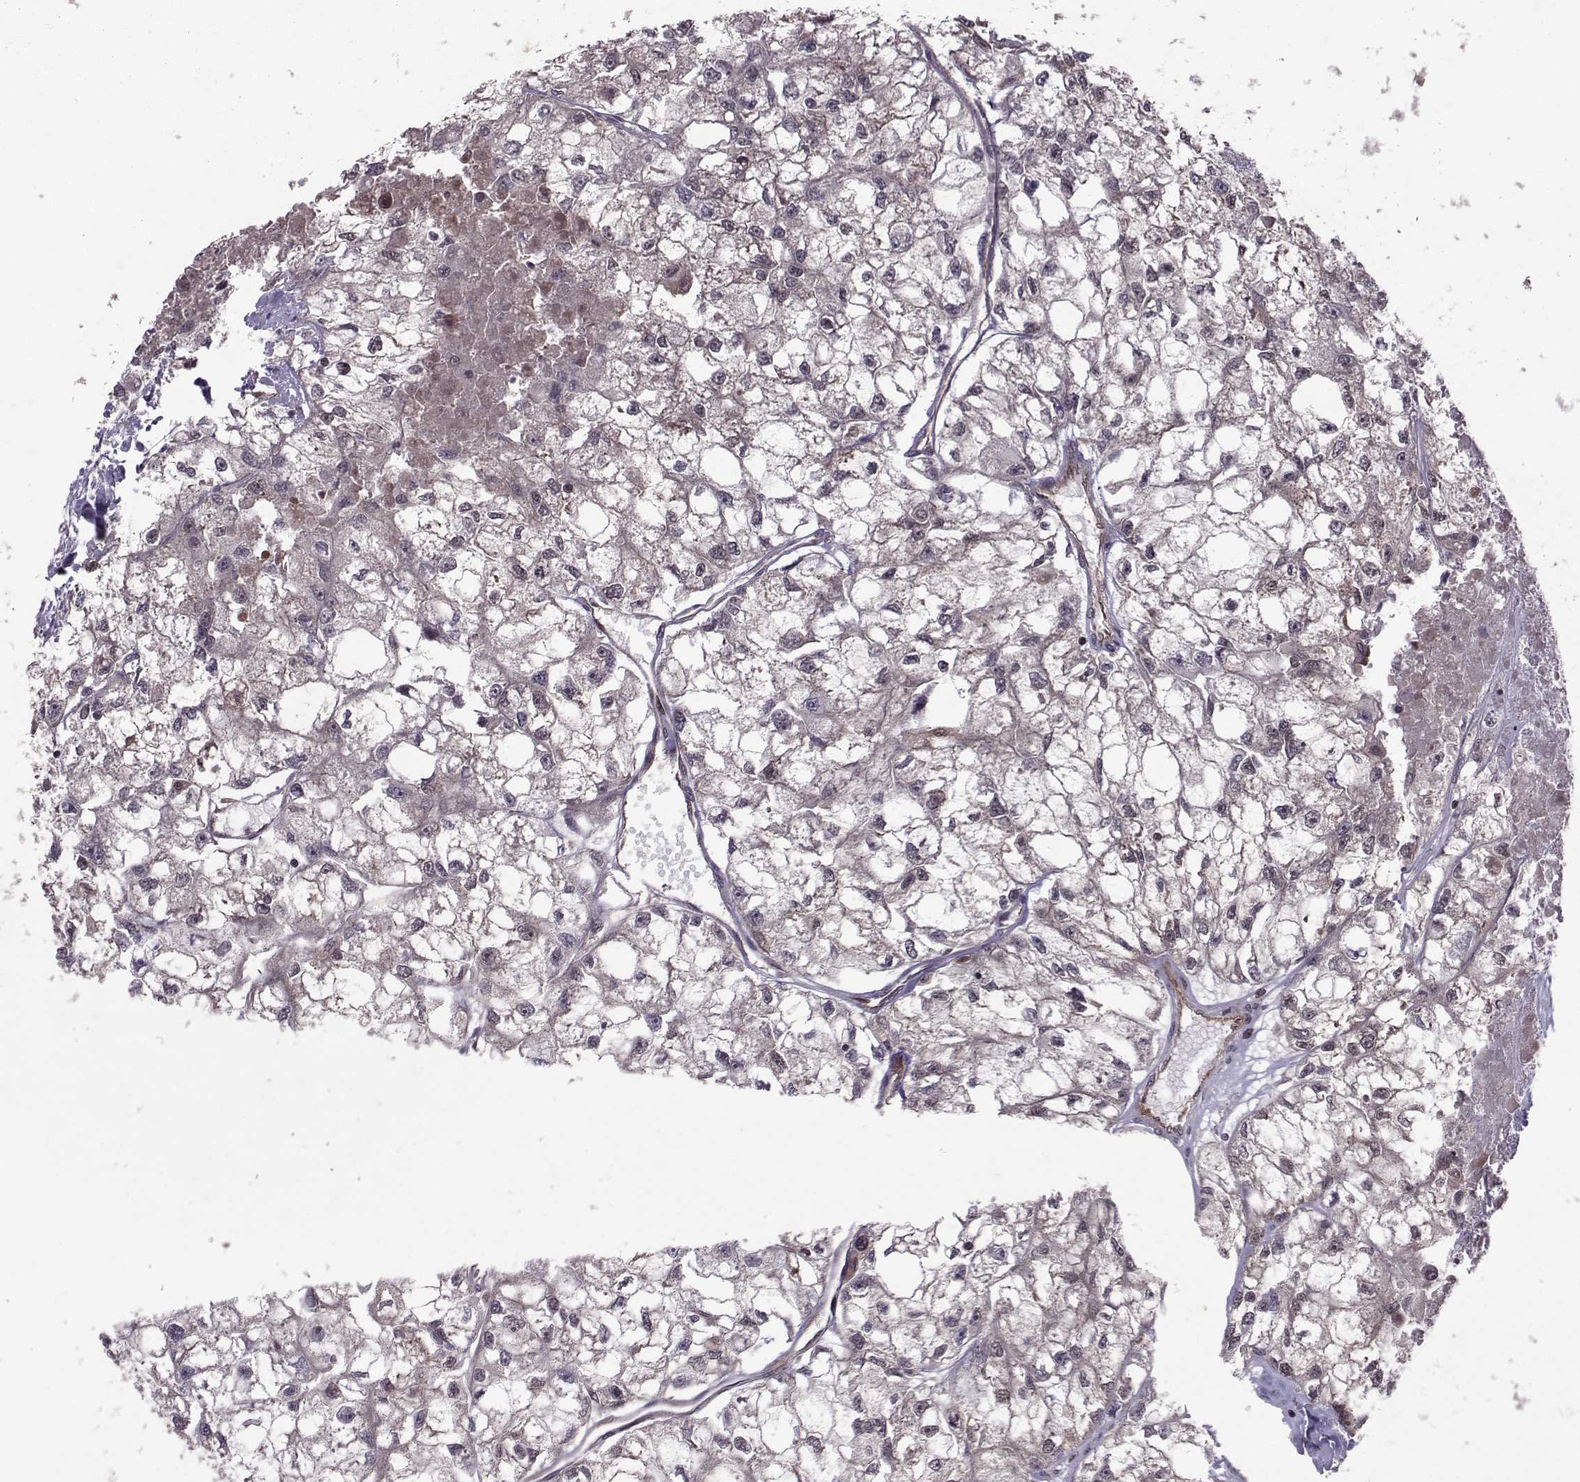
{"staining": {"intensity": "negative", "quantity": "none", "location": "none"}, "tissue": "renal cancer", "cell_type": "Tumor cells", "image_type": "cancer", "snomed": [{"axis": "morphology", "description": "Adenocarcinoma, NOS"}, {"axis": "topography", "description": "Kidney"}], "caption": "Renal cancer was stained to show a protein in brown. There is no significant staining in tumor cells. (DAB IHC with hematoxylin counter stain).", "gene": "PPP2R2A", "patient": {"sex": "male", "age": 56}}